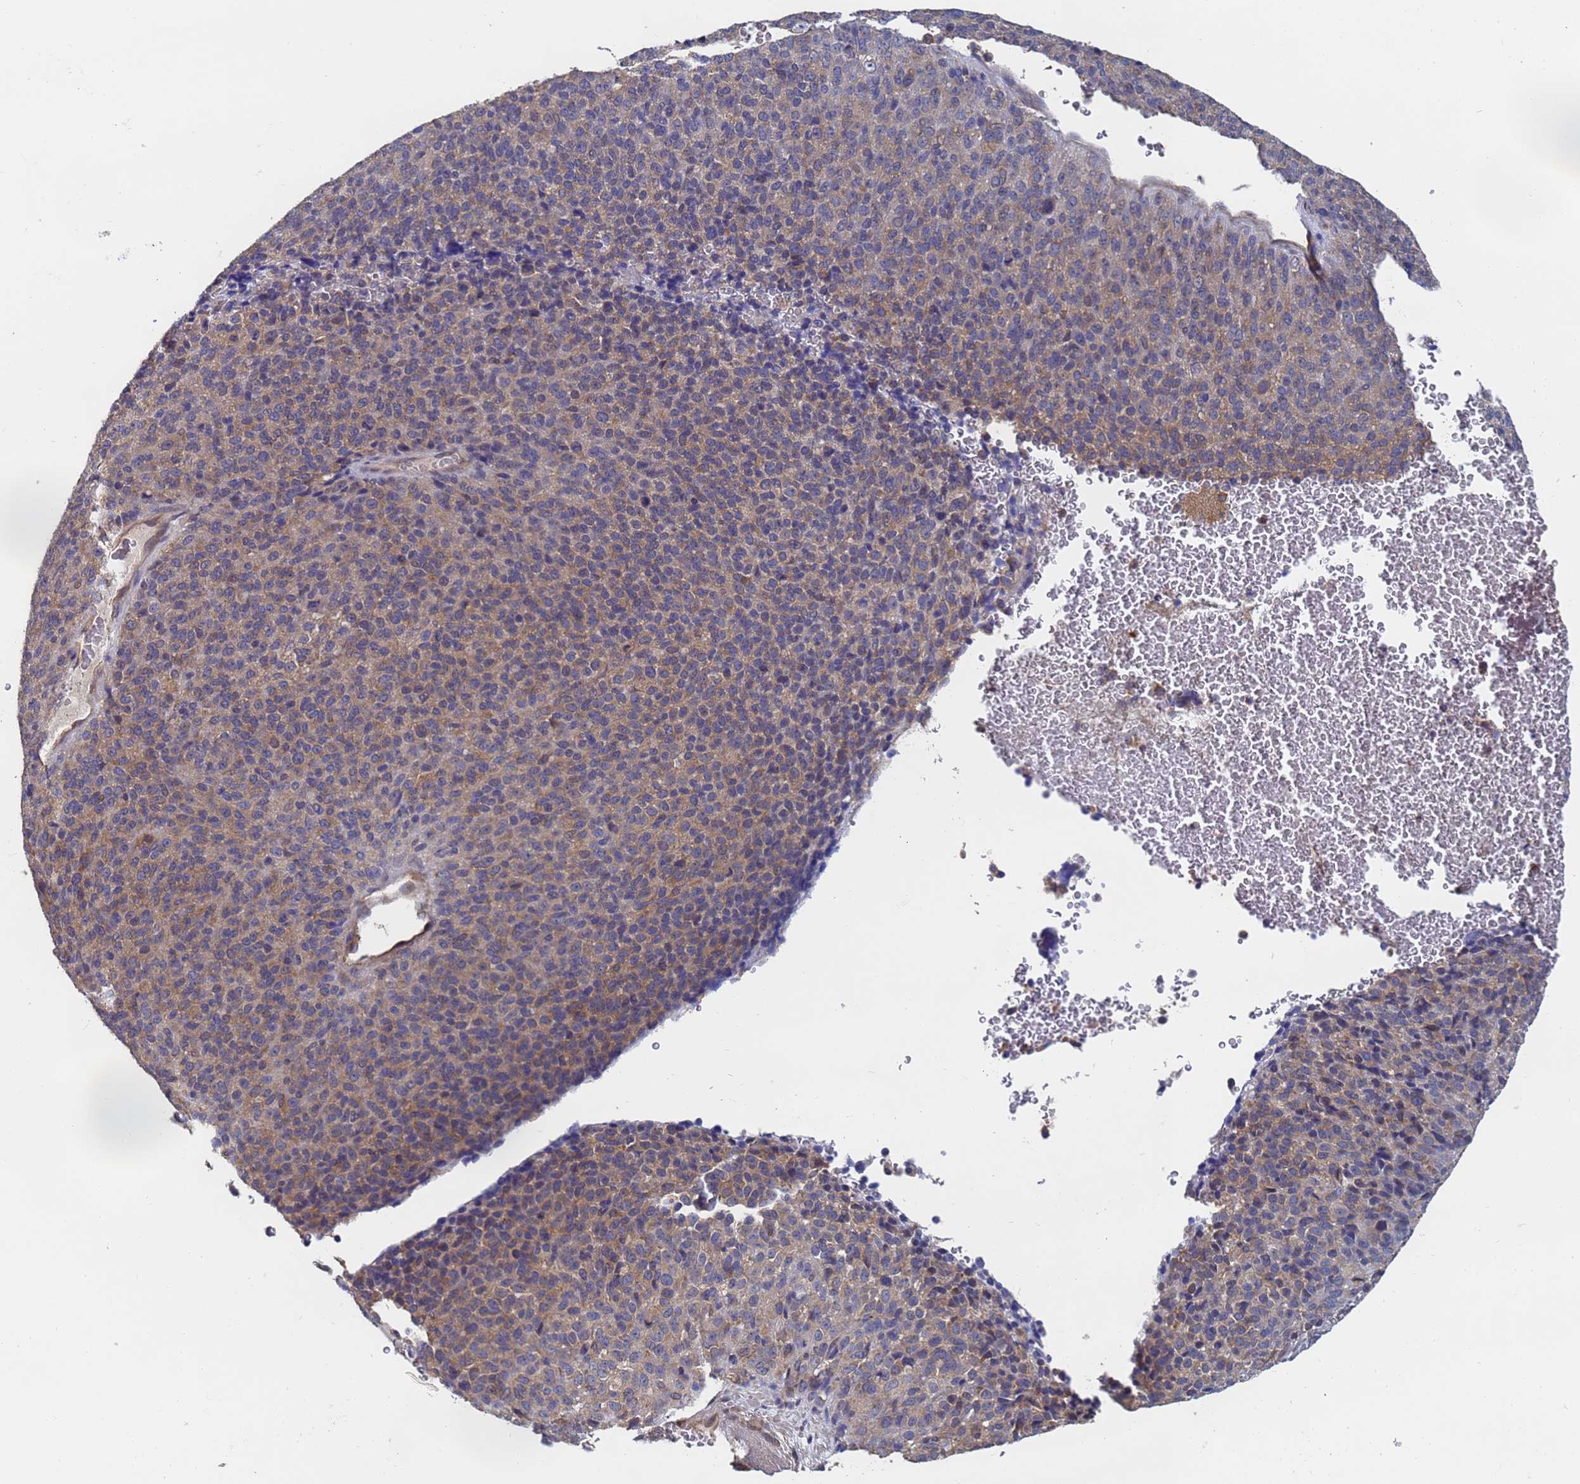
{"staining": {"intensity": "weak", "quantity": "25%-75%", "location": "cytoplasmic/membranous"}, "tissue": "melanoma", "cell_type": "Tumor cells", "image_type": "cancer", "snomed": [{"axis": "morphology", "description": "Malignant melanoma, Metastatic site"}, {"axis": "topography", "description": "Brain"}], "caption": "The histopathology image demonstrates immunohistochemical staining of melanoma. There is weak cytoplasmic/membranous expression is seen in about 25%-75% of tumor cells. Immunohistochemistry (ihc) stains the protein in brown and the nuclei are stained blue.", "gene": "ALS2CL", "patient": {"sex": "female", "age": 56}}